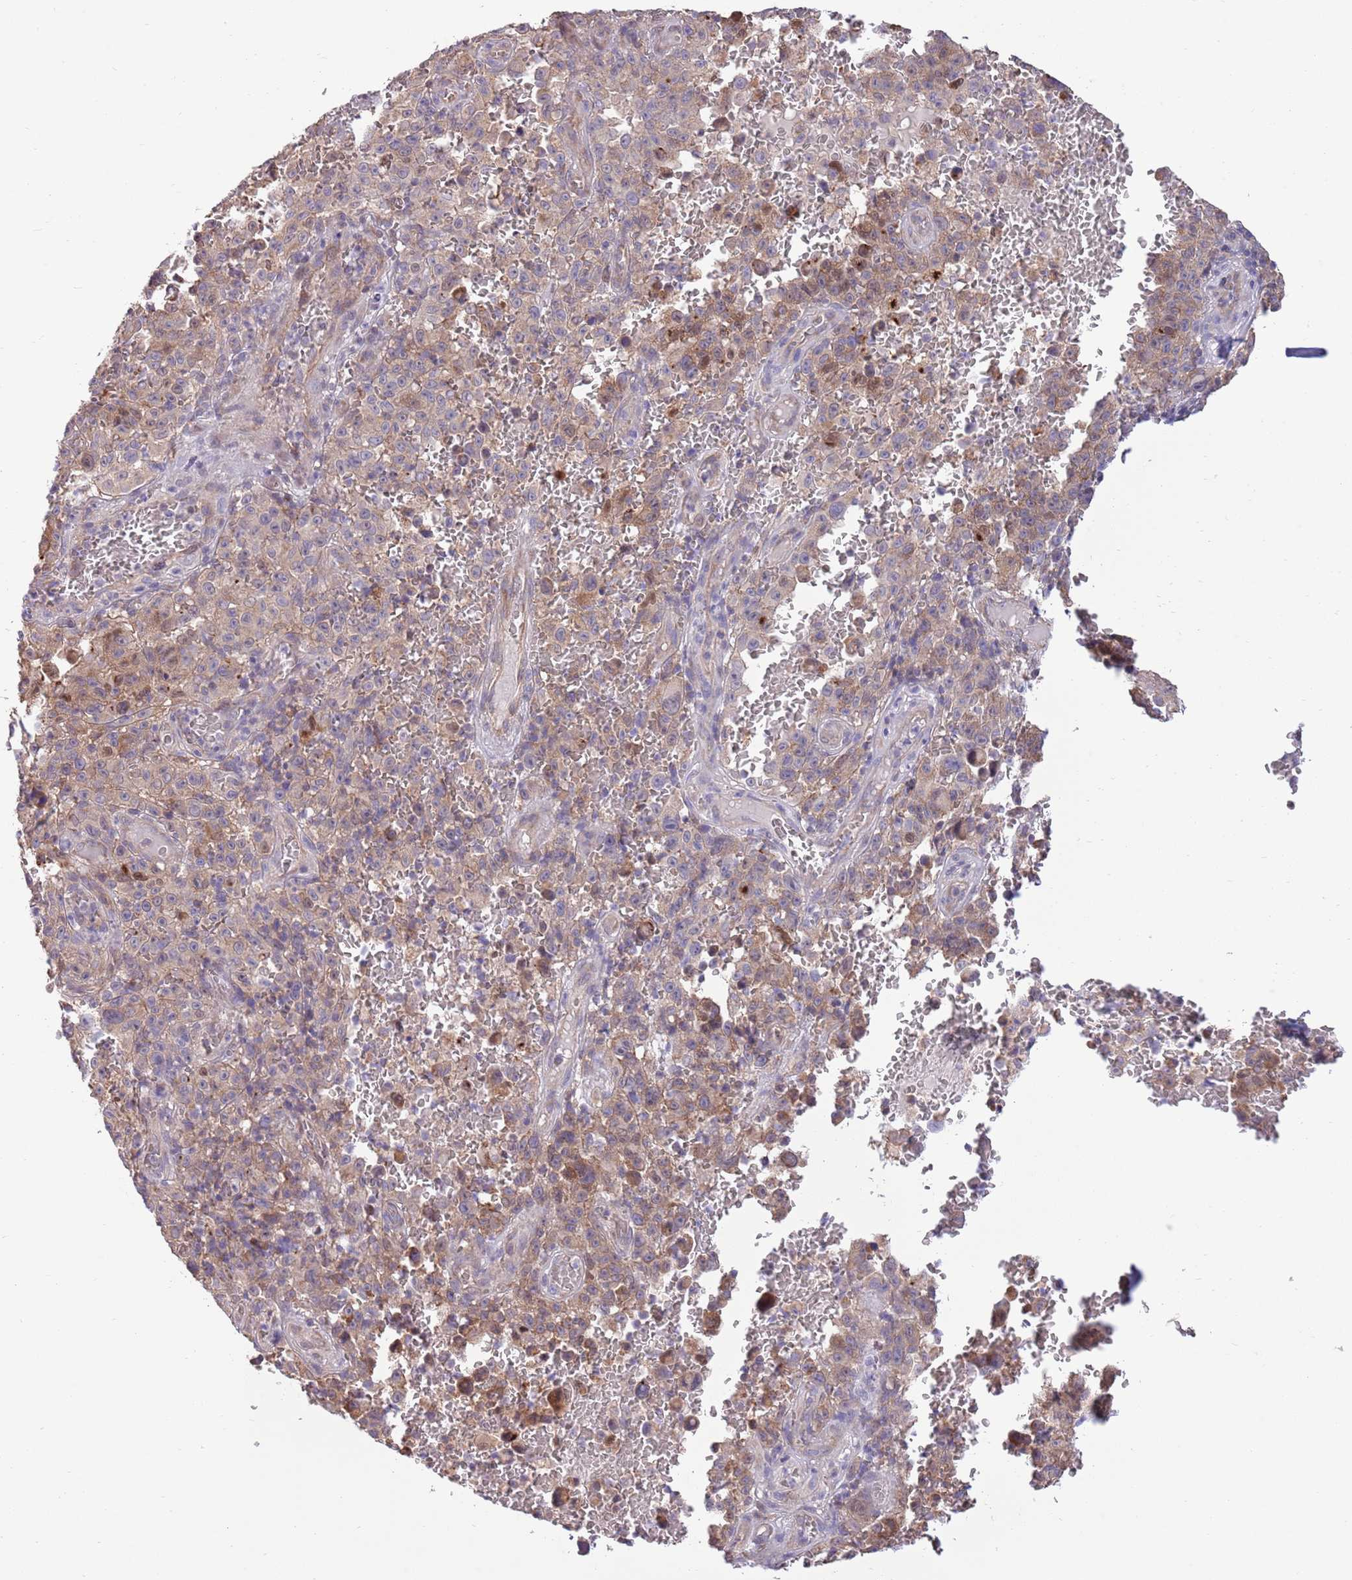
{"staining": {"intensity": "weak", "quantity": "25%-75%", "location": "cytoplasmic/membranous"}, "tissue": "melanoma", "cell_type": "Tumor cells", "image_type": "cancer", "snomed": [{"axis": "morphology", "description": "Malignant melanoma, NOS"}, {"axis": "topography", "description": "Skin"}], "caption": "Melanoma was stained to show a protein in brown. There is low levels of weak cytoplasmic/membranous staining in about 25%-75% of tumor cells.", "gene": "ARL2BP", "patient": {"sex": "female", "age": 82}}